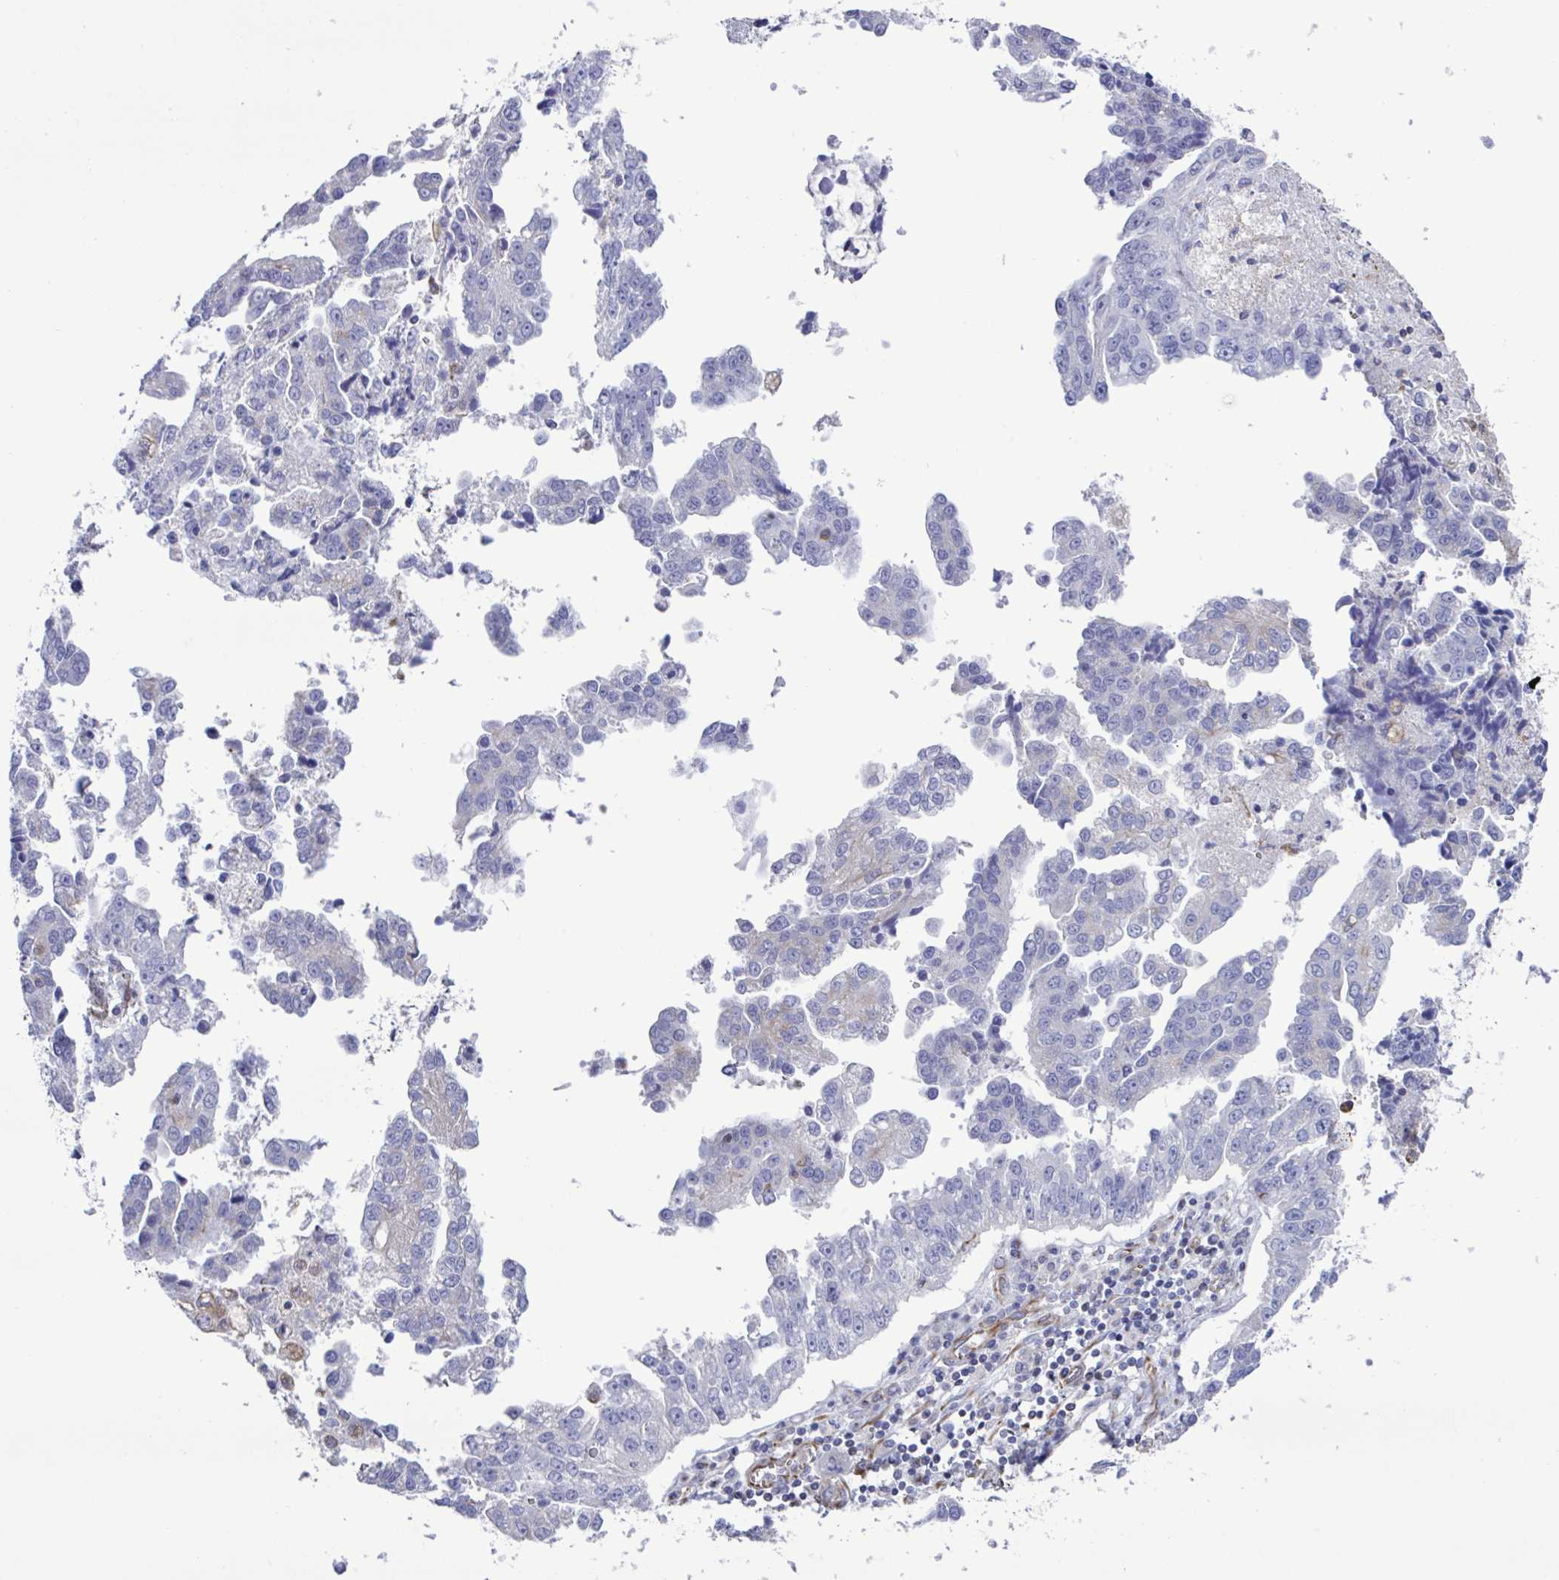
{"staining": {"intensity": "negative", "quantity": "none", "location": "none"}, "tissue": "ovarian cancer", "cell_type": "Tumor cells", "image_type": "cancer", "snomed": [{"axis": "morphology", "description": "Cystadenocarcinoma, serous, NOS"}, {"axis": "topography", "description": "Ovary"}], "caption": "Micrograph shows no significant protein staining in tumor cells of ovarian cancer.", "gene": "TMEM86B", "patient": {"sex": "female", "age": 75}}